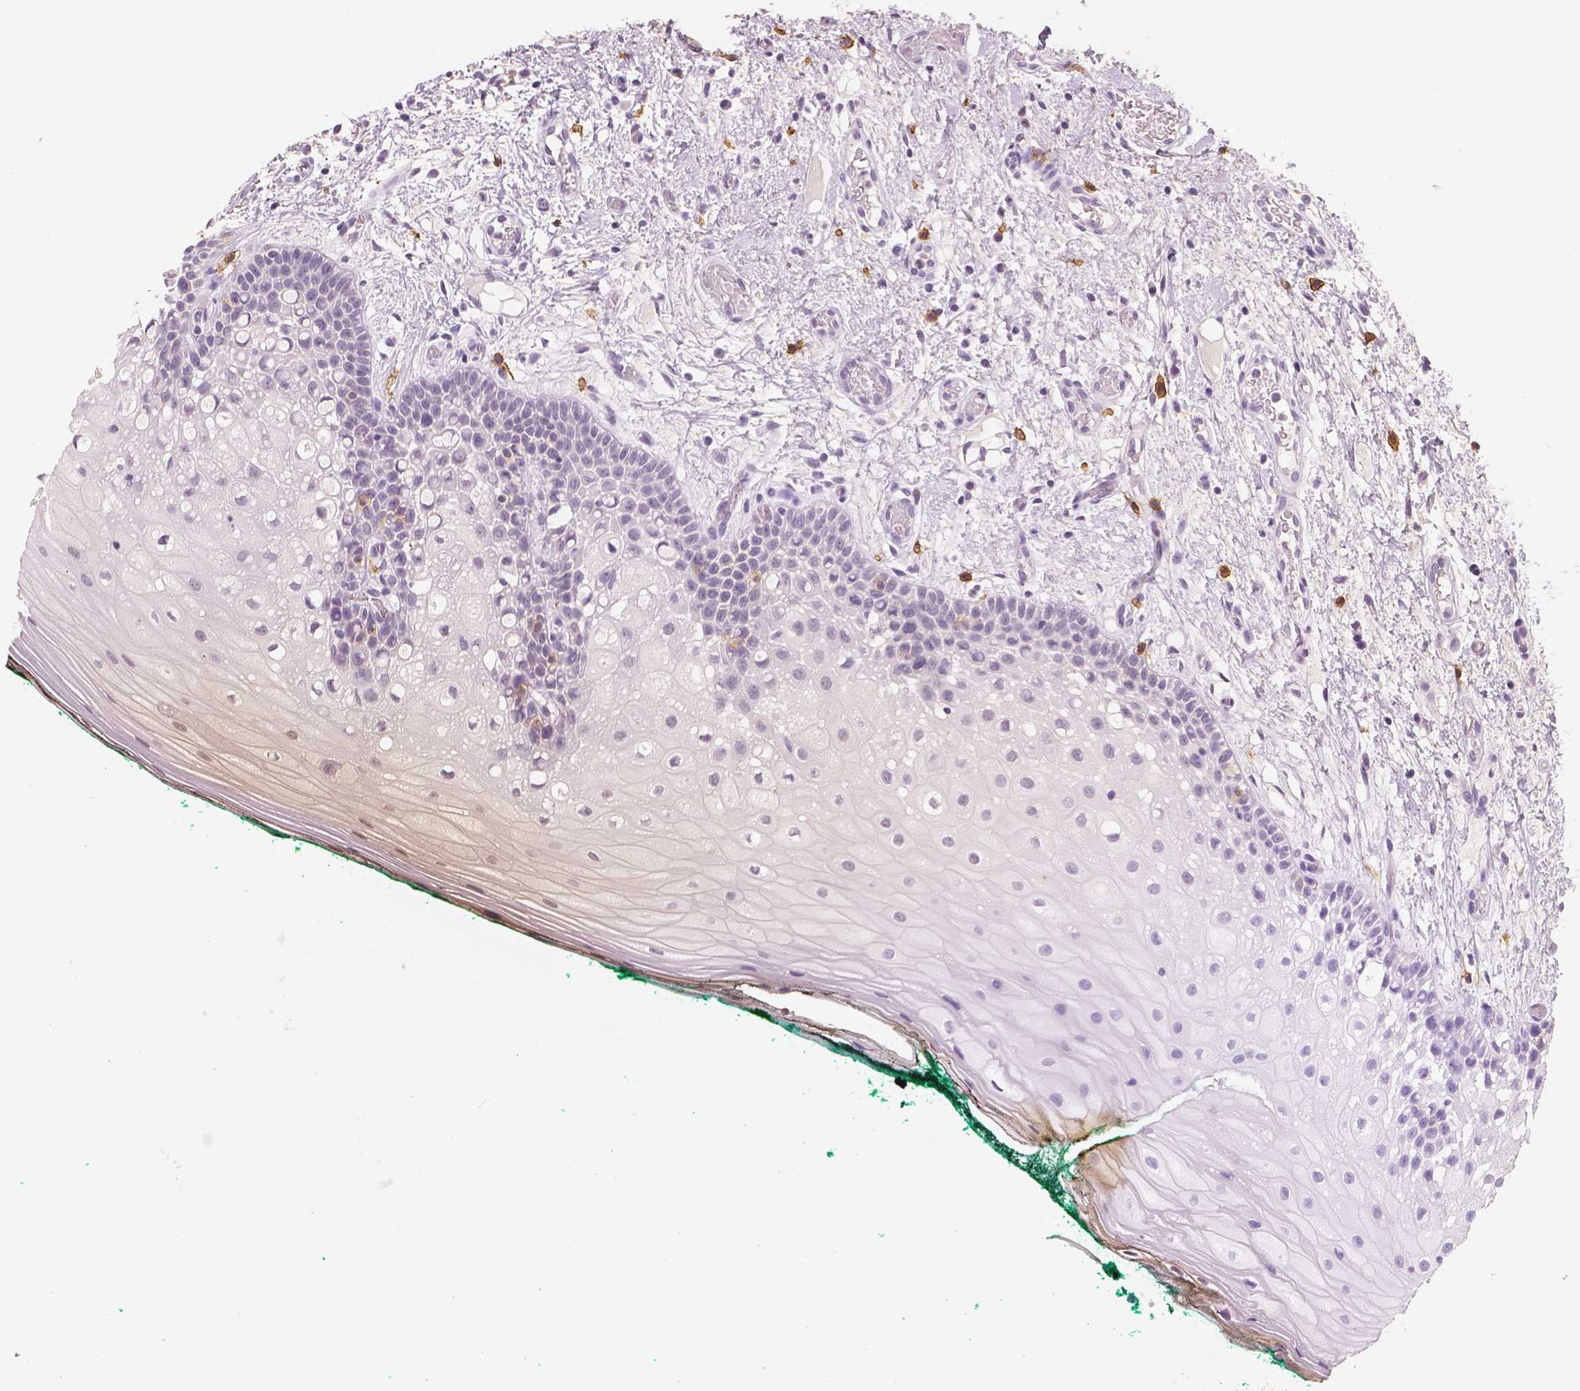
{"staining": {"intensity": "negative", "quantity": "none", "location": "none"}, "tissue": "oral mucosa", "cell_type": "Squamous epithelial cells", "image_type": "normal", "snomed": [{"axis": "morphology", "description": "Normal tissue, NOS"}, {"axis": "topography", "description": "Oral tissue"}], "caption": "Image shows no protein staining in squamous epithelial cells of benign oral mucosa.", "gene": "KIT", "patient": {"sex": "female", "age": 83}}